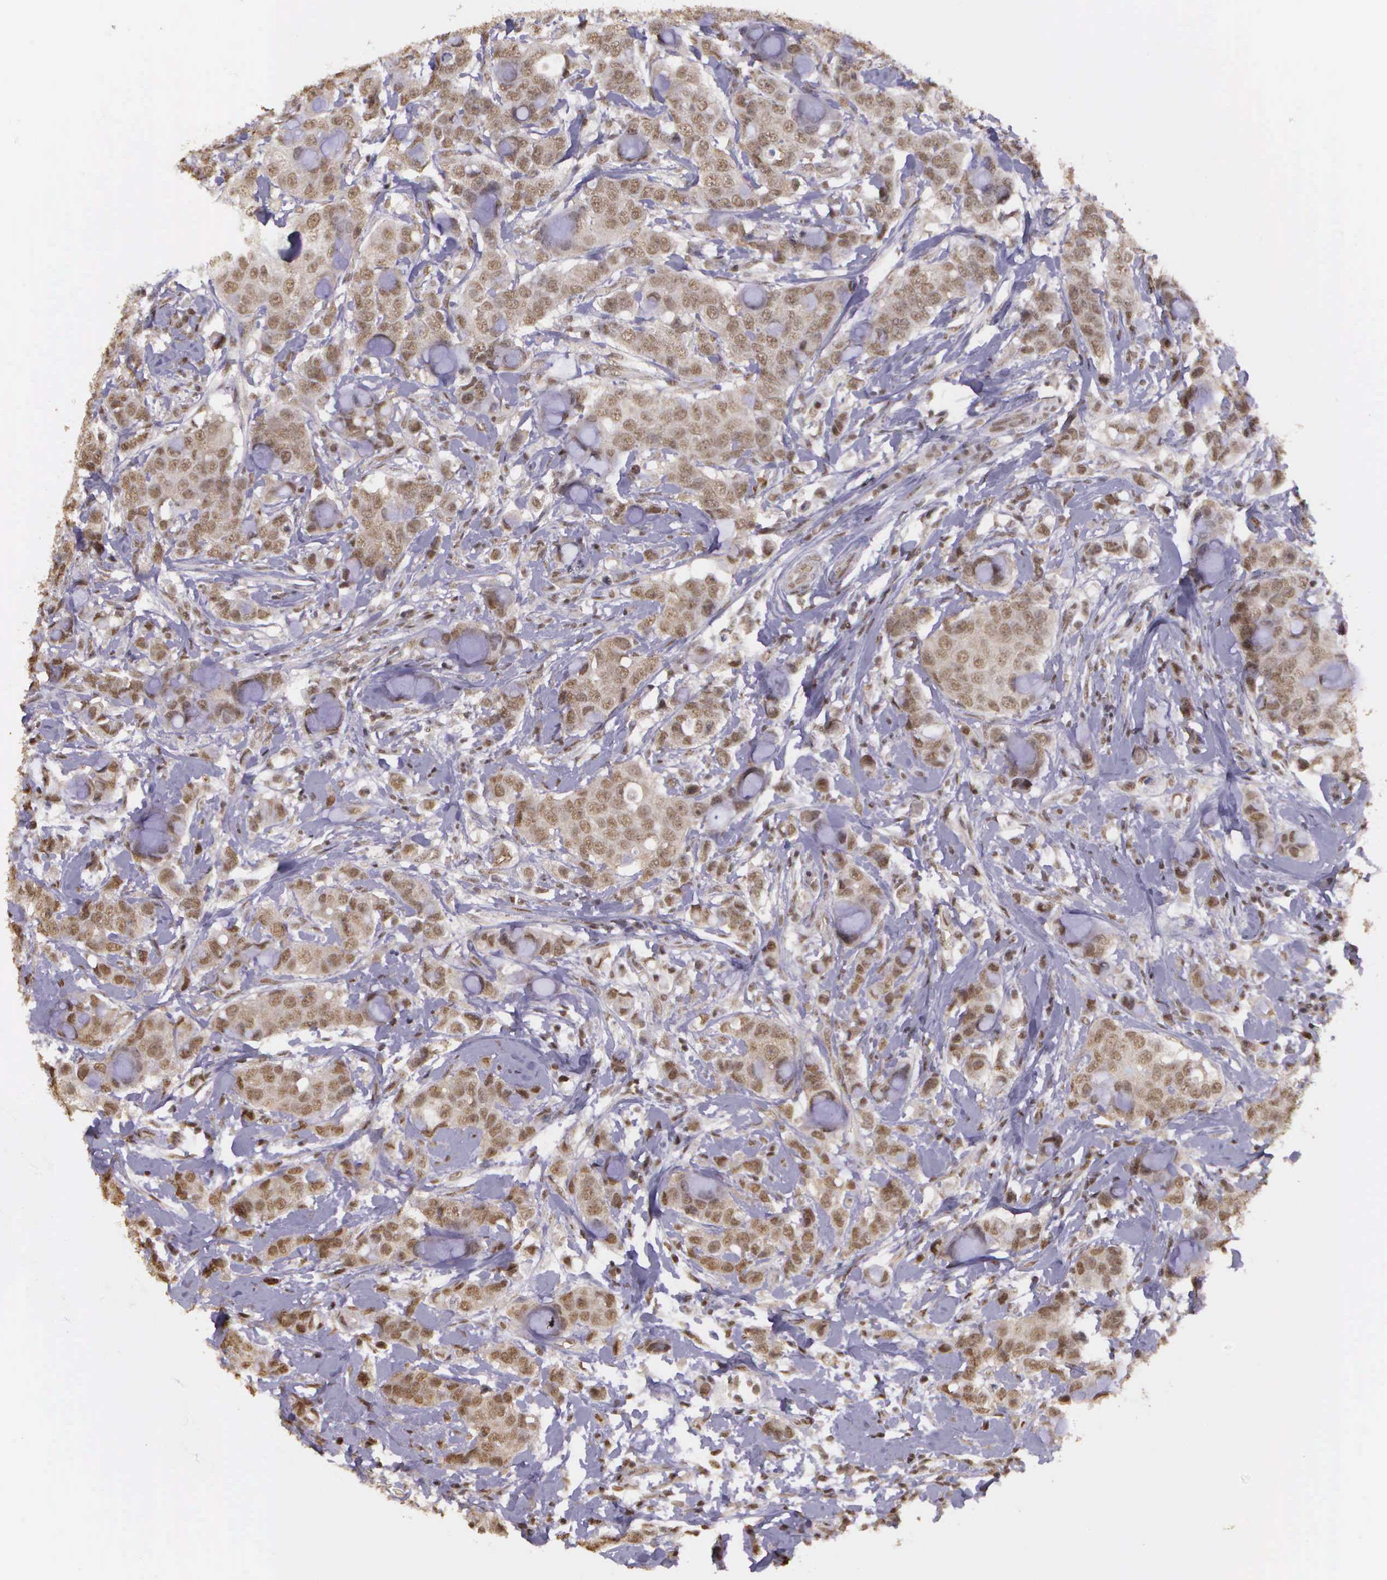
{"staining": {"intensity": "weak", "quantity": ">75%", "location": "nuclear"}, "tissue": "breast cancer", "cell_type": "Tumor cells", "image_type": "cancer", "snomed": [{"axis": "morphology", "description": "Duct carcinoma"}, {"axis": "topography", "description": "Breast"}], "caption": "Immunohistochemical staining of human breast cancer (invasive ductal carcinoma) displays low levels of weak nuclear protein expression in about >75% of tumor cells.", "gene": "ARMCX5", "patient": {"sex": "female", "age": 27}}